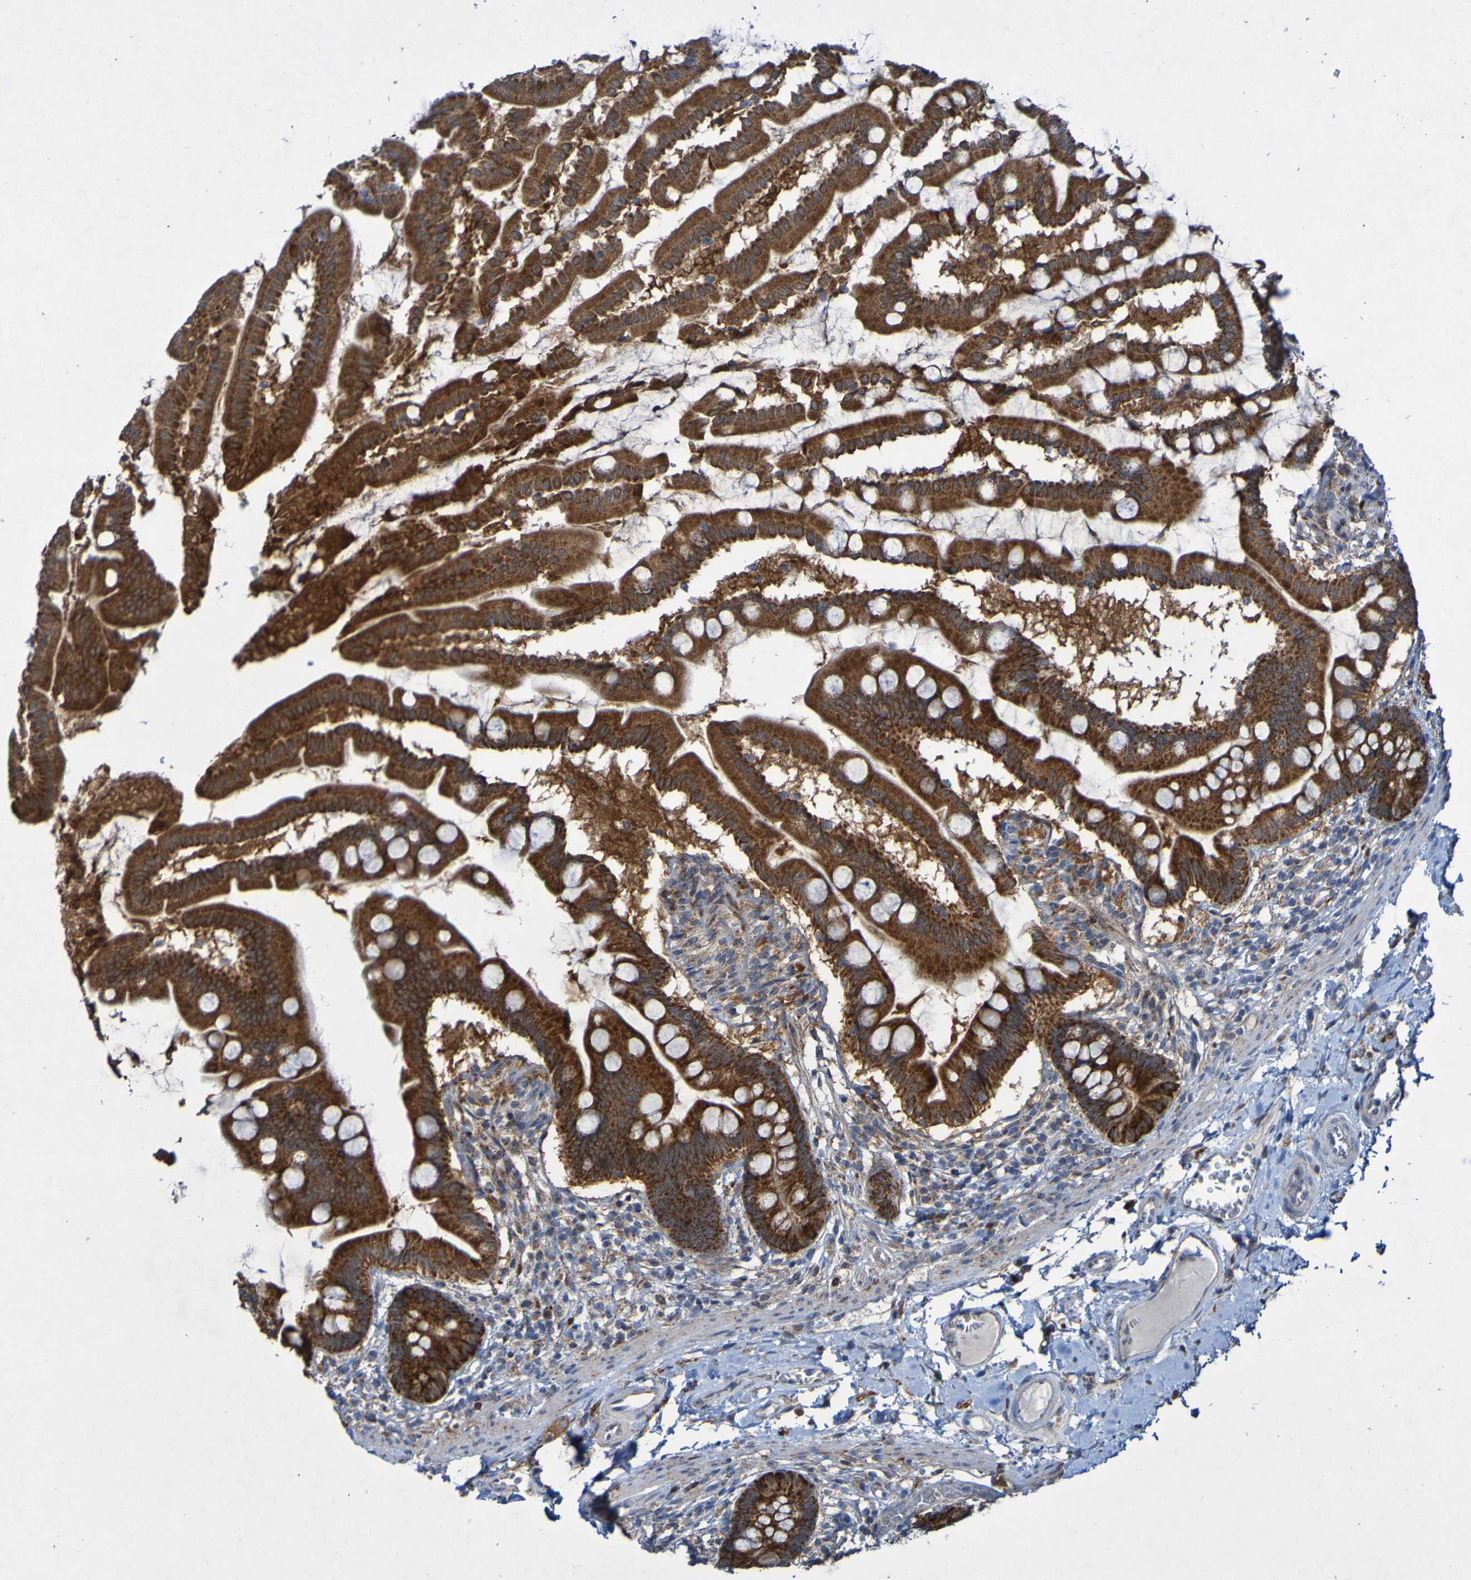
{"staining": {"intensity": "strong", "quantity": ">75%", "location": "cytoplasmic/membranous"}, "tissue": "small intestine", "cell_type": "Glandular cells", "image_type": "normal", "snomed": [{"axis": "morphology", "description": "Normal tissue, NOS"}, {"axis": "topography", "description": "Small intestine"}], "caption": "DAB (3,3'-diaminobenzidine) immunohistochemical staining of normal small intestine demonstrates strong cytoplasmic/membranous protein positivity in approximately >75% of glandular cells.", "gene": "CCDC51", "patient": {"sex": "female", "age": 56}}